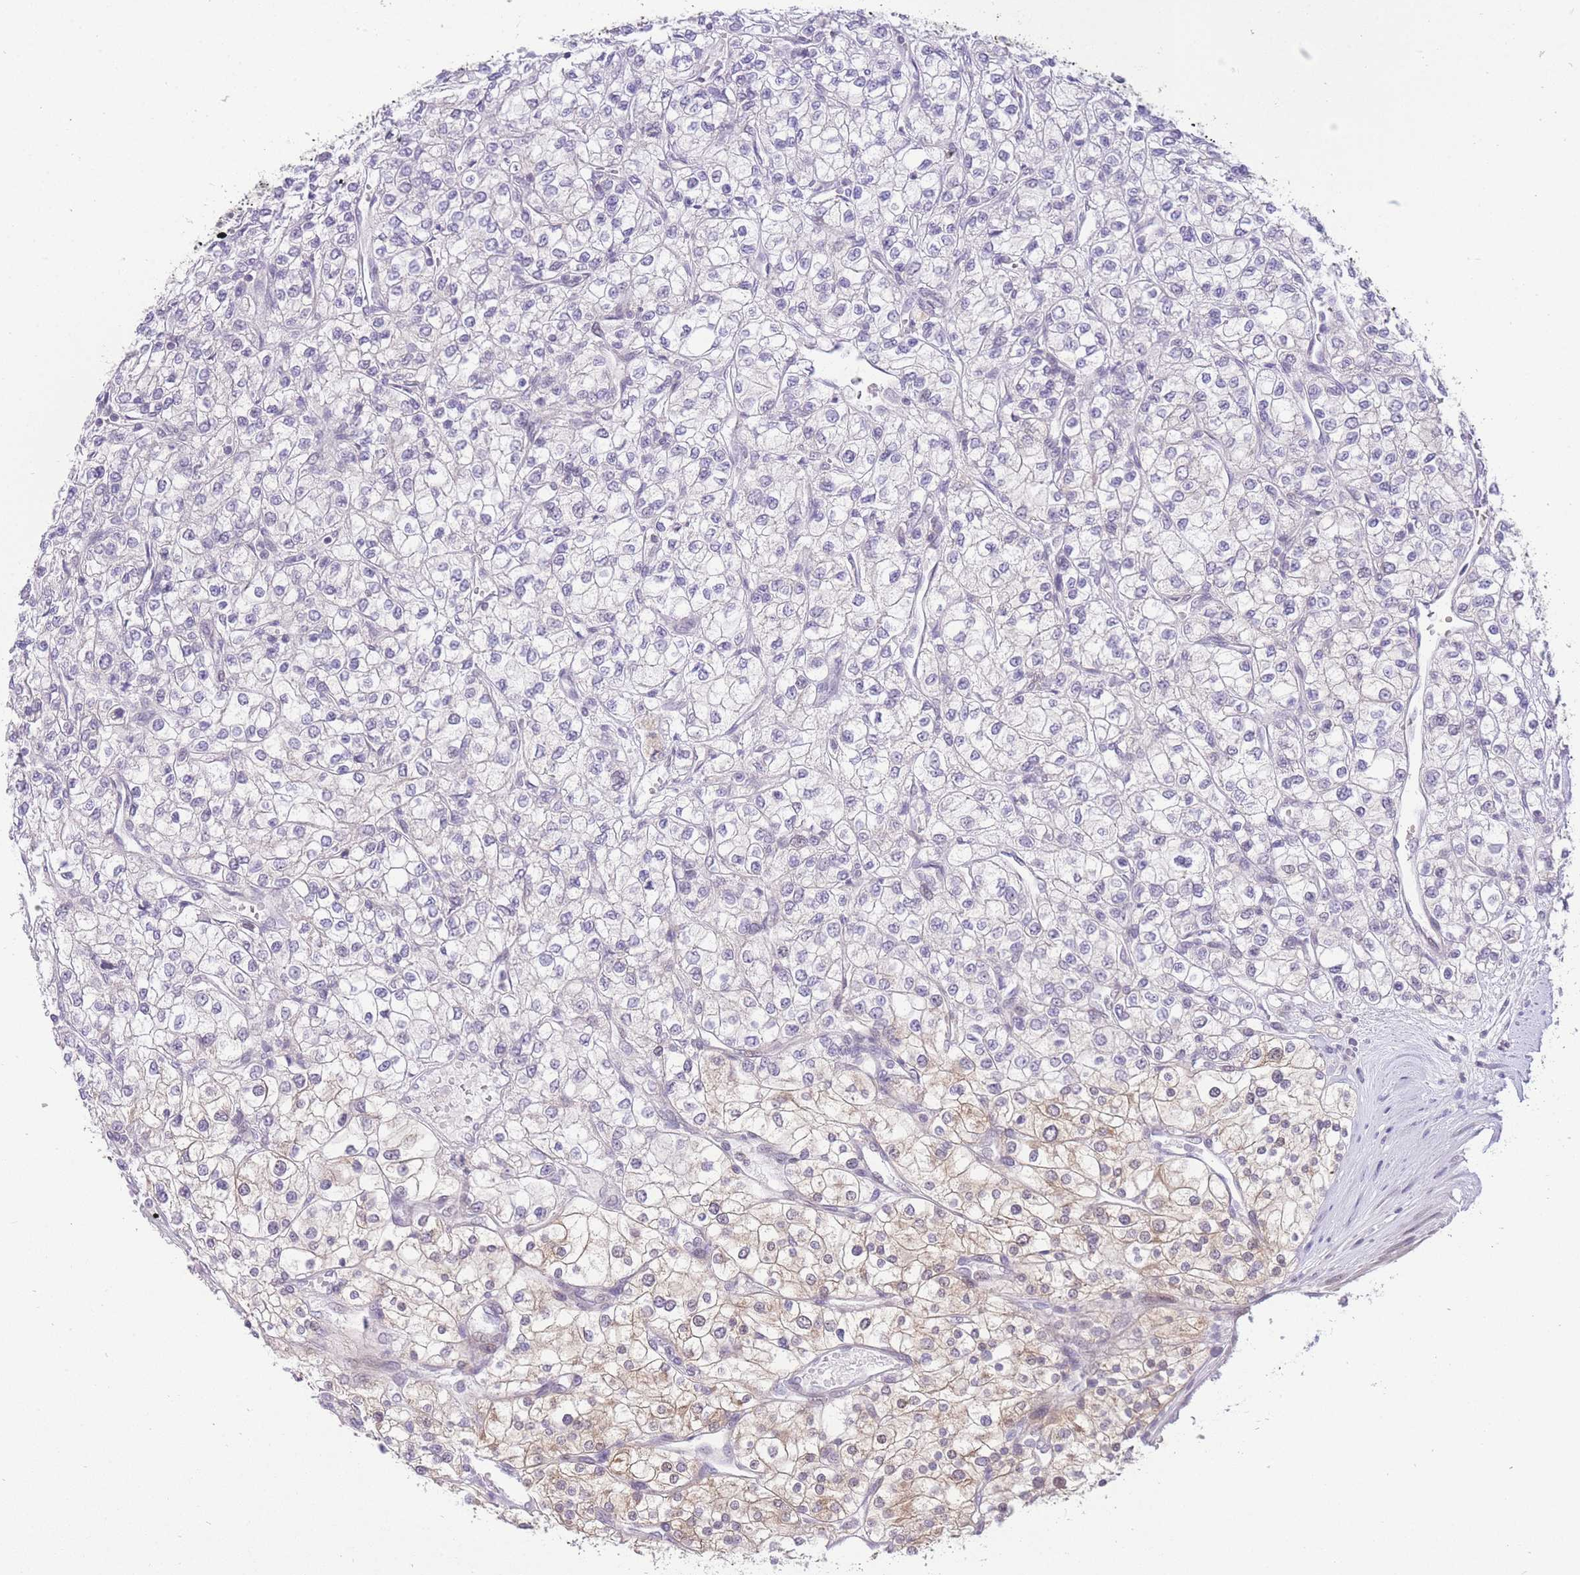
{"staining": {"intensity": "moderate", "quantity": "25%-75%", "location": "cytoplasmic/membranous"}, "tissue": "renal cancer", "cell_type": "Tumor cells", "image_type": "cancer", "snomed": [{"axis": "morphology", "description": "Adenocarcinoma, NOS"}, {"axis": "topography", "description": "Kidney"}], "caption": "This is an image of IHC staining of adenocarcinoma (renal), which shows moderate staining in the cytoplasmic/membranous of tumor cells.", "gene": "STK39", "patient": {"sex": "male", "age": 80}}